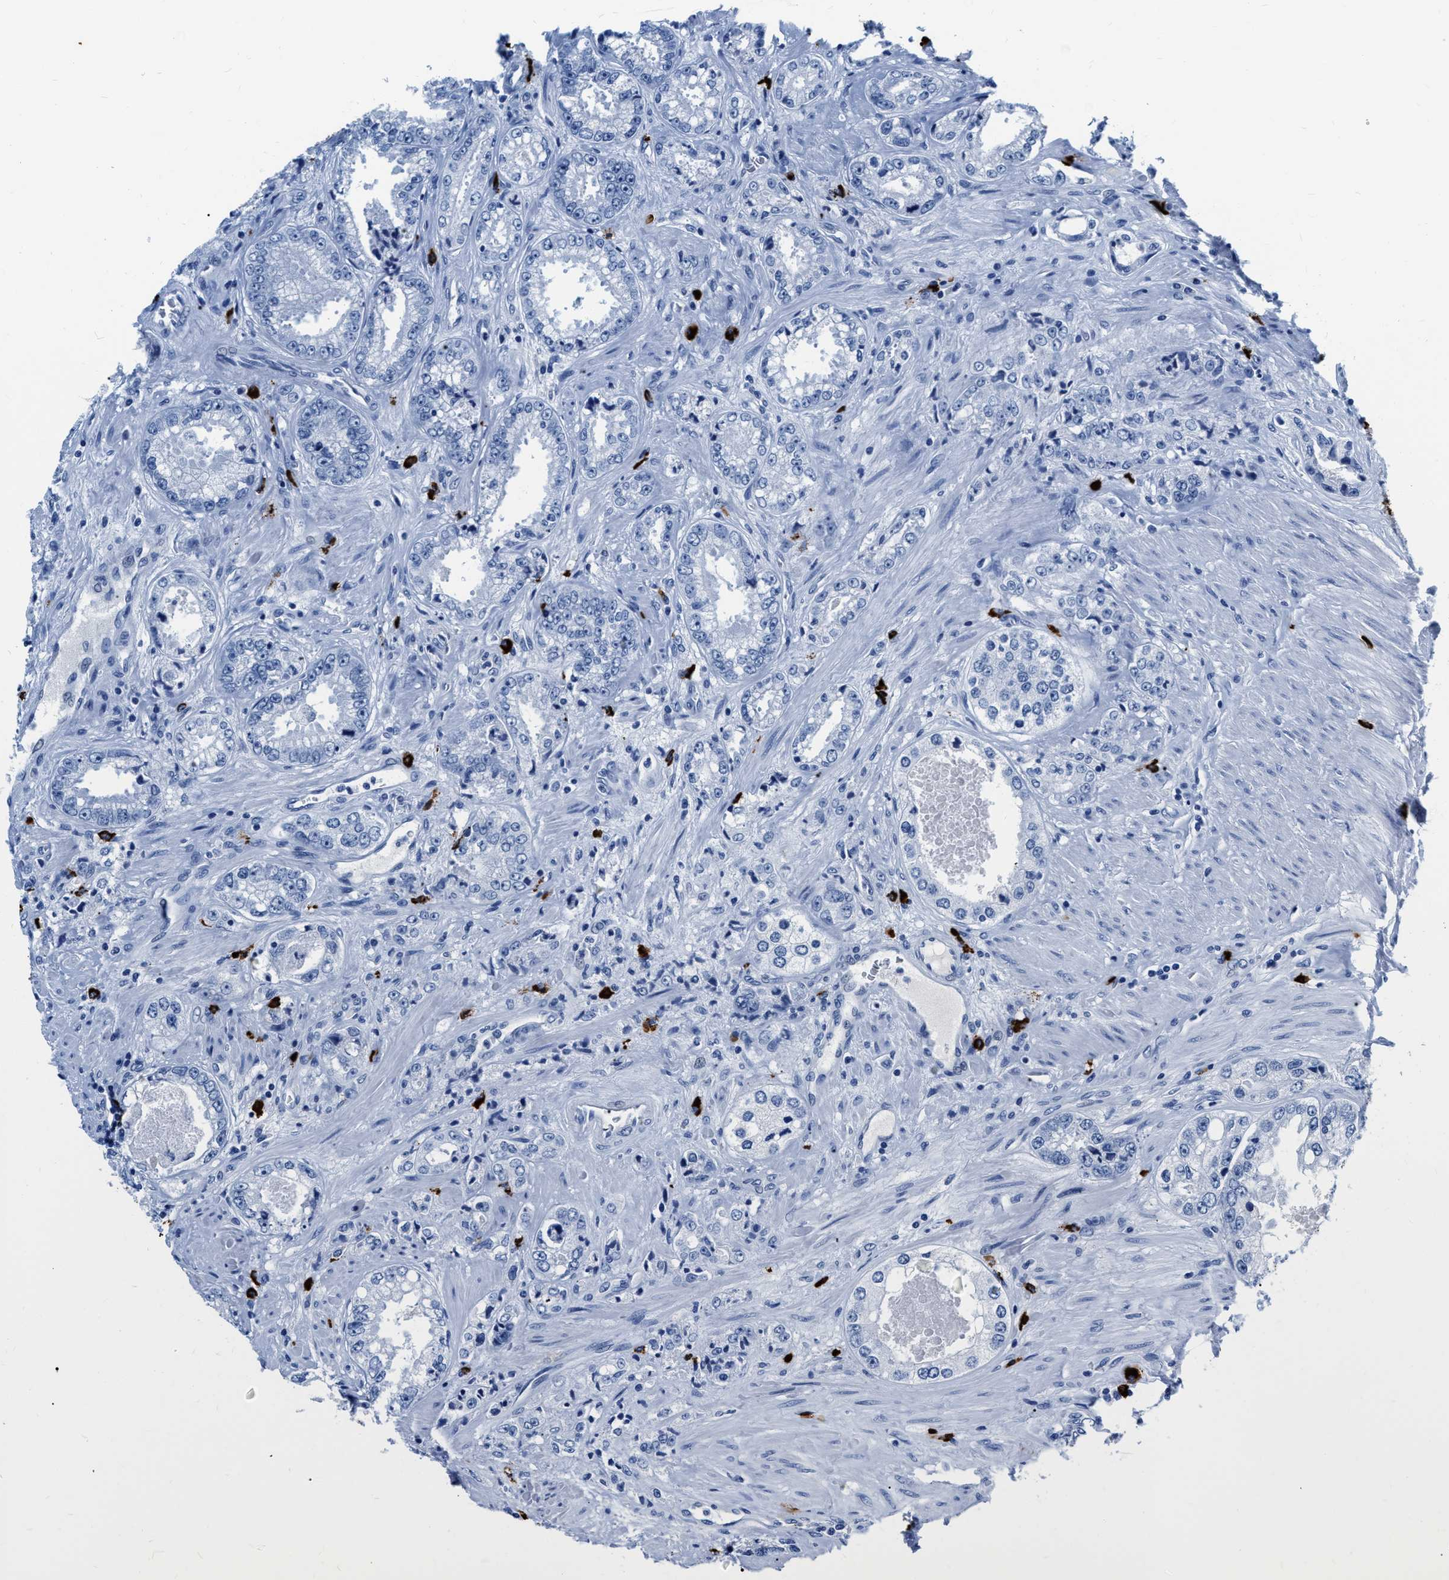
{"staining": {"intensity": "negative", "quantity": "none", "location": "none"}, "tissue": "prostate cancer", "cell_type": "Tumor cells", "image_type": "cancer", "snomed": [{"axis": "morphology", "description": "Adenocarcinoma, High grade"}, {"axis": "topography", "description": "Prostate"}], "caption": "Tumor cells show no significant expression in high-grade adenocarcinoma (prostate).", "gene": "CER1", "patient": {"sex": "male", "age": 61}}